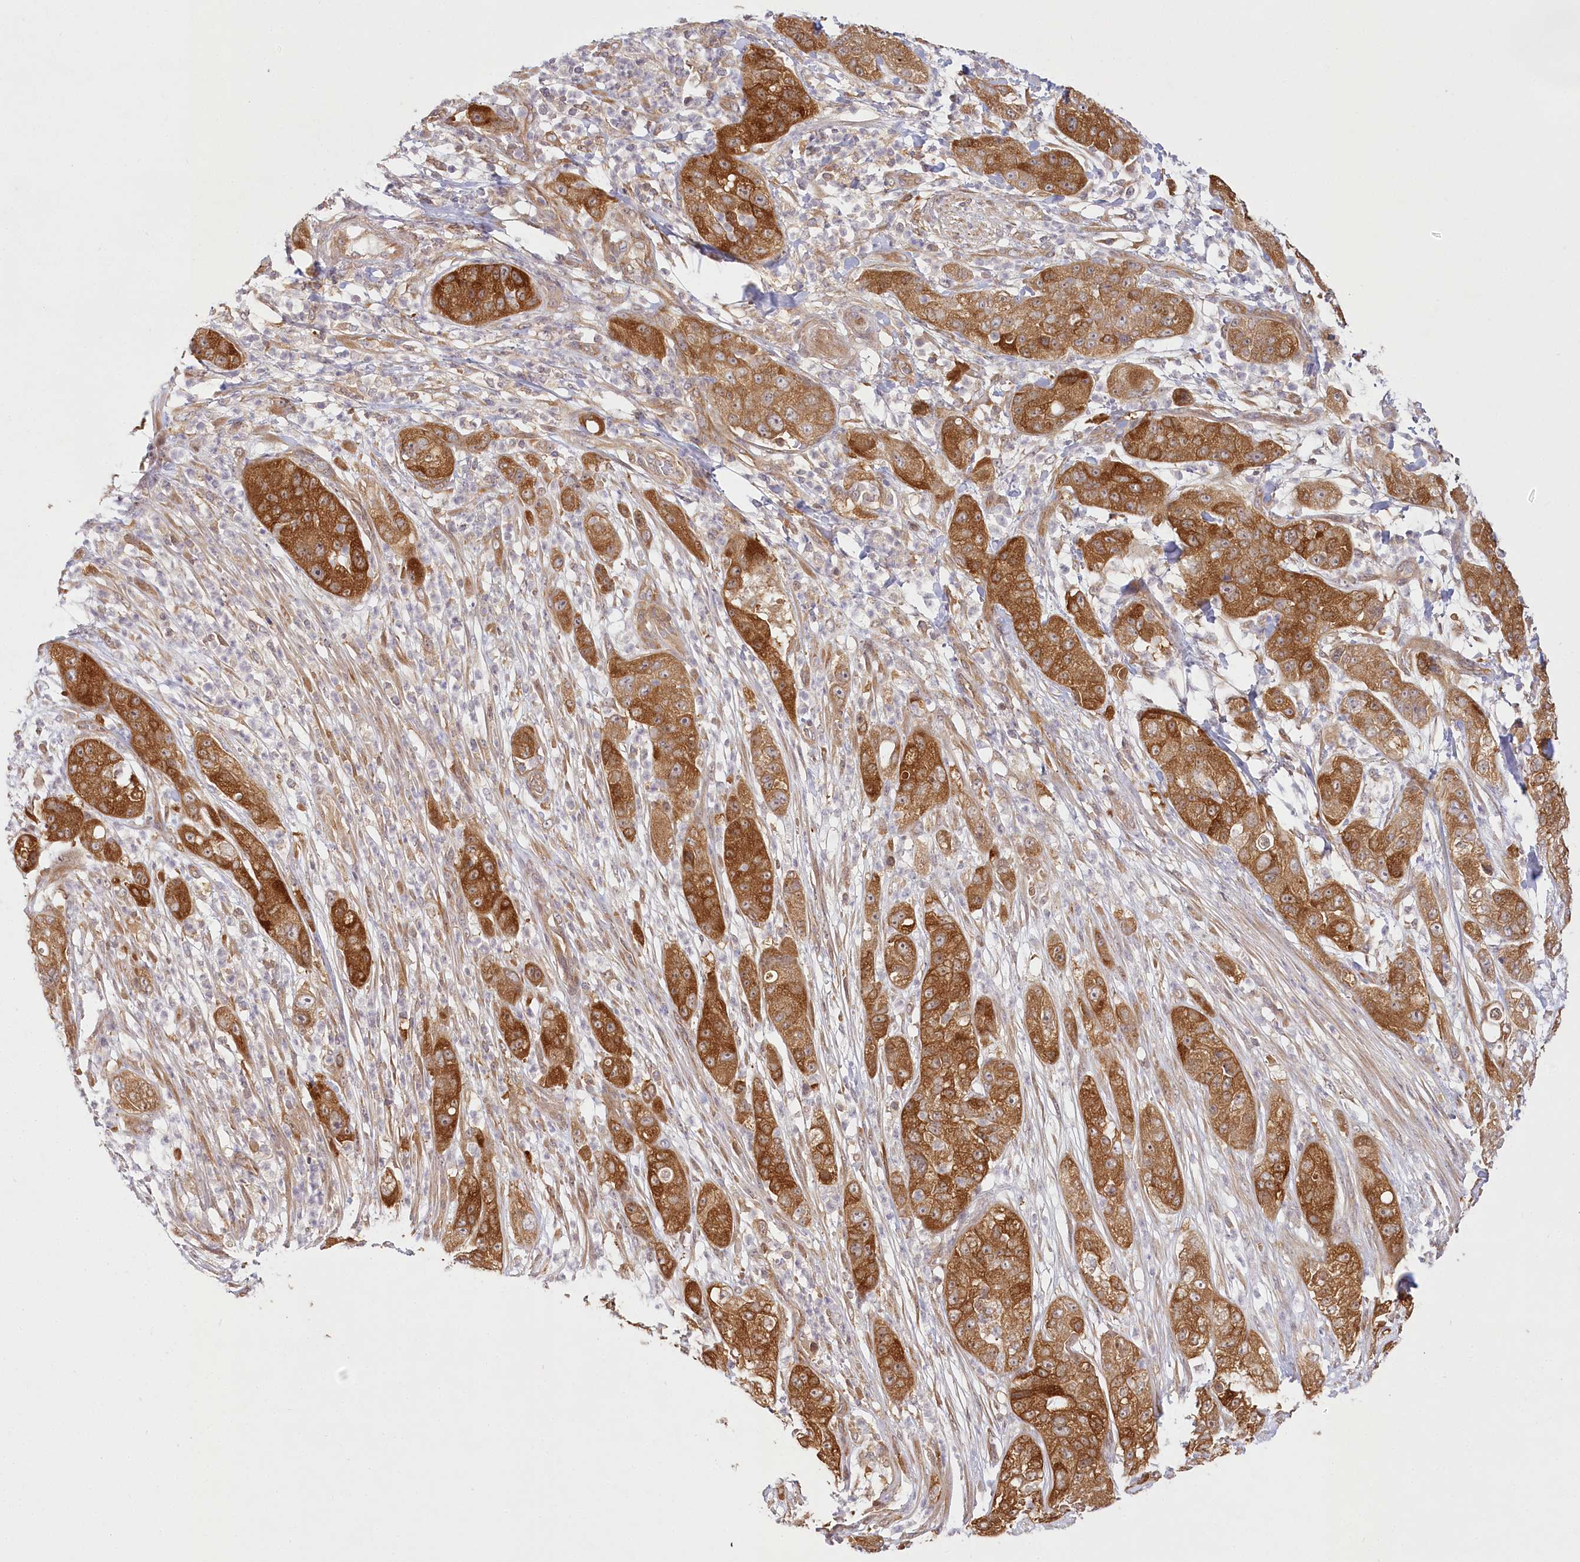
{"staining": {"intensity": "strong", "quantity": ">75%", "location": "cytoplasmic/membranous"}, "tissue": "pancreatic cancer", "cell_type": "Tumor cells", "image_type": "cancer", "snomed": [{"axis": "morphology", "description": "Adenocarcinoma, NOS"}, {"axis": "topography", "description": "Pancreas"}], "caption": "Immunohistochemistry photomicrograph of adenocarcinoma (pancreatic) stained for a protein (brown), which exhibits high levels of strong cytoplasmic/membranous positivity in approximately >75% of tumor cells.", "gene": "INPP4B", "patient": {"sex": "female", "age": 78}}